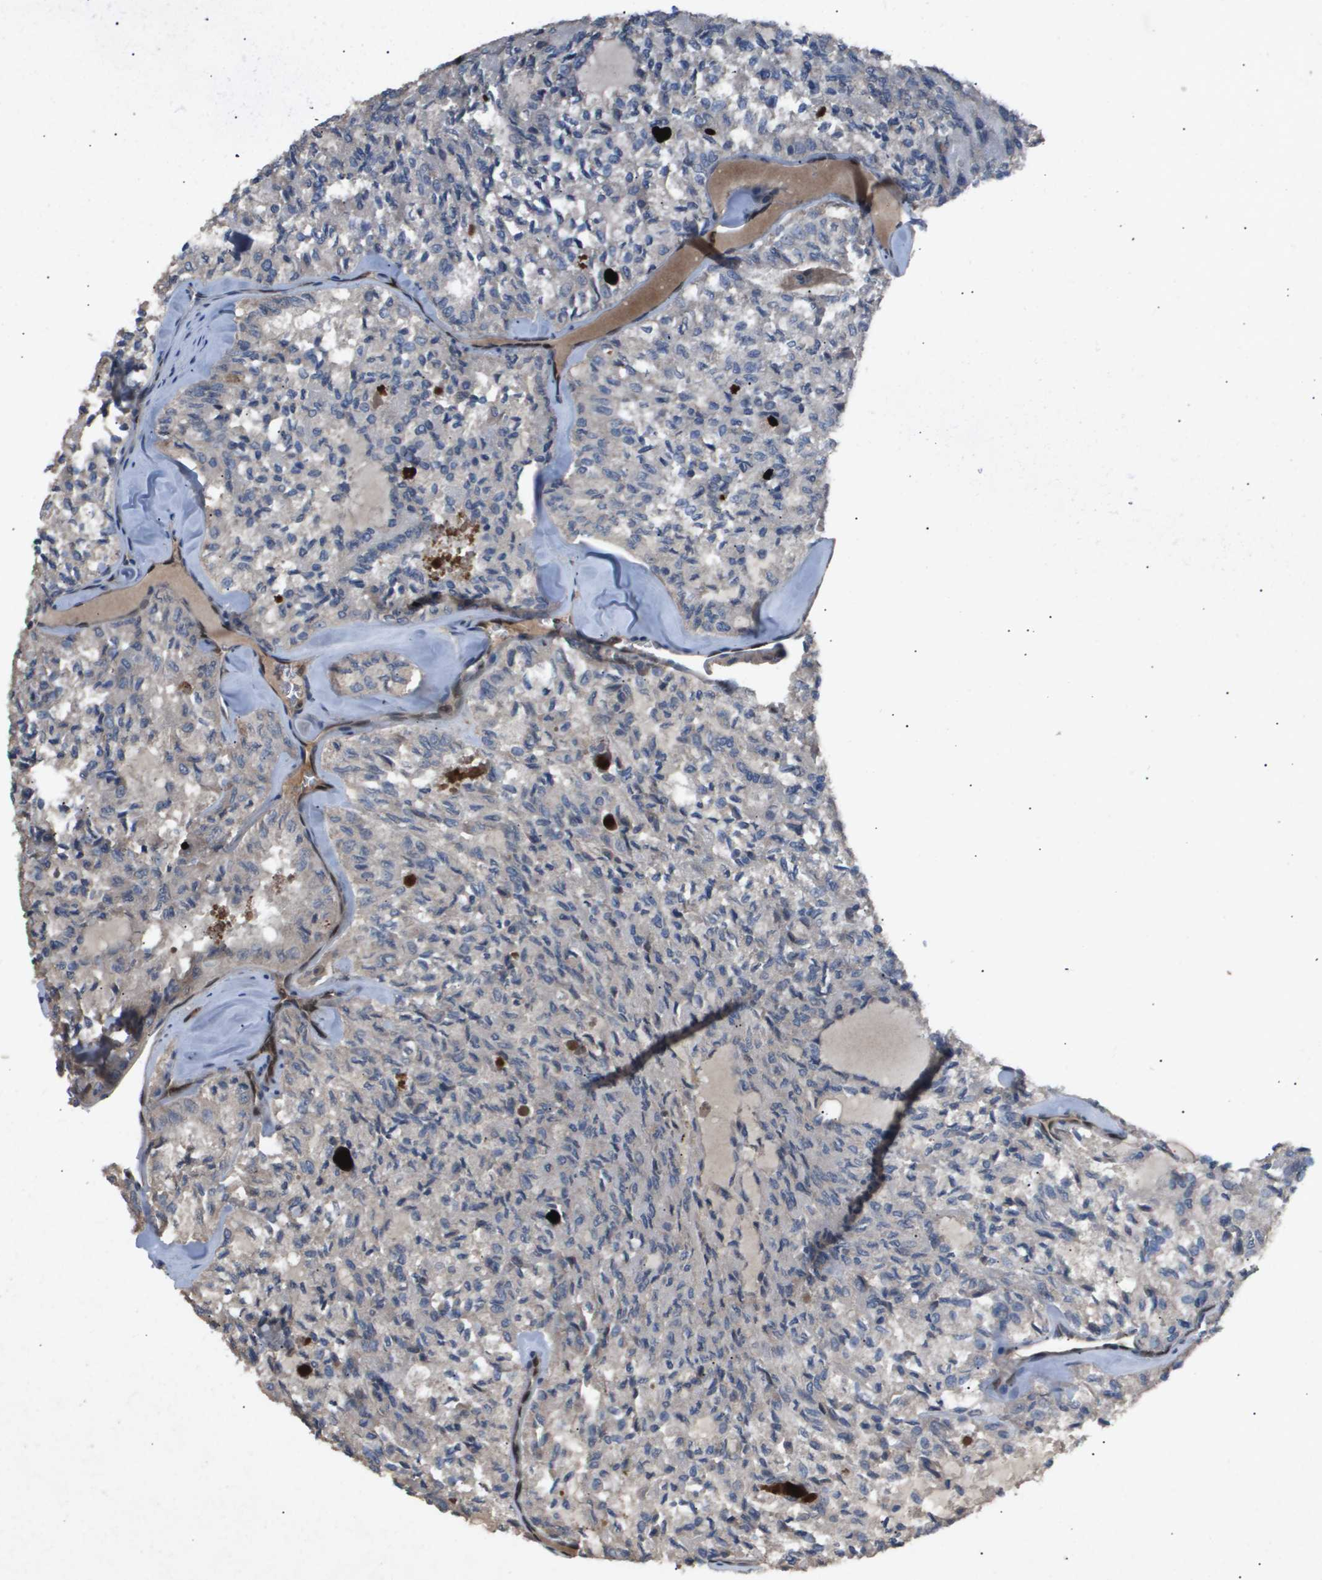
{"staining": {"intensity": "negative", "quantity": "none", "location": "none"}, "tissue": "thyroid cancer", "cell_type": "Tumor cells", "image_type": "cancer", "snomed": [{"axis": "morphology", "description": "Follicular adenoma carcinoma, NOS"}, {"axis": "topography", "description": "Thyroid gland"}], "caption": "An image of human follicular adenoma carcinoma (thyroid) is negative for staining in tumor cells. (Stains: DAB (3,3'-diaminobenzidine) IHC with hematoxylin counter stain, Microscopy: brightfield microscopy at high magnification).", "gene": "ERG", "patient": {"sex": "male", "age": 75}}